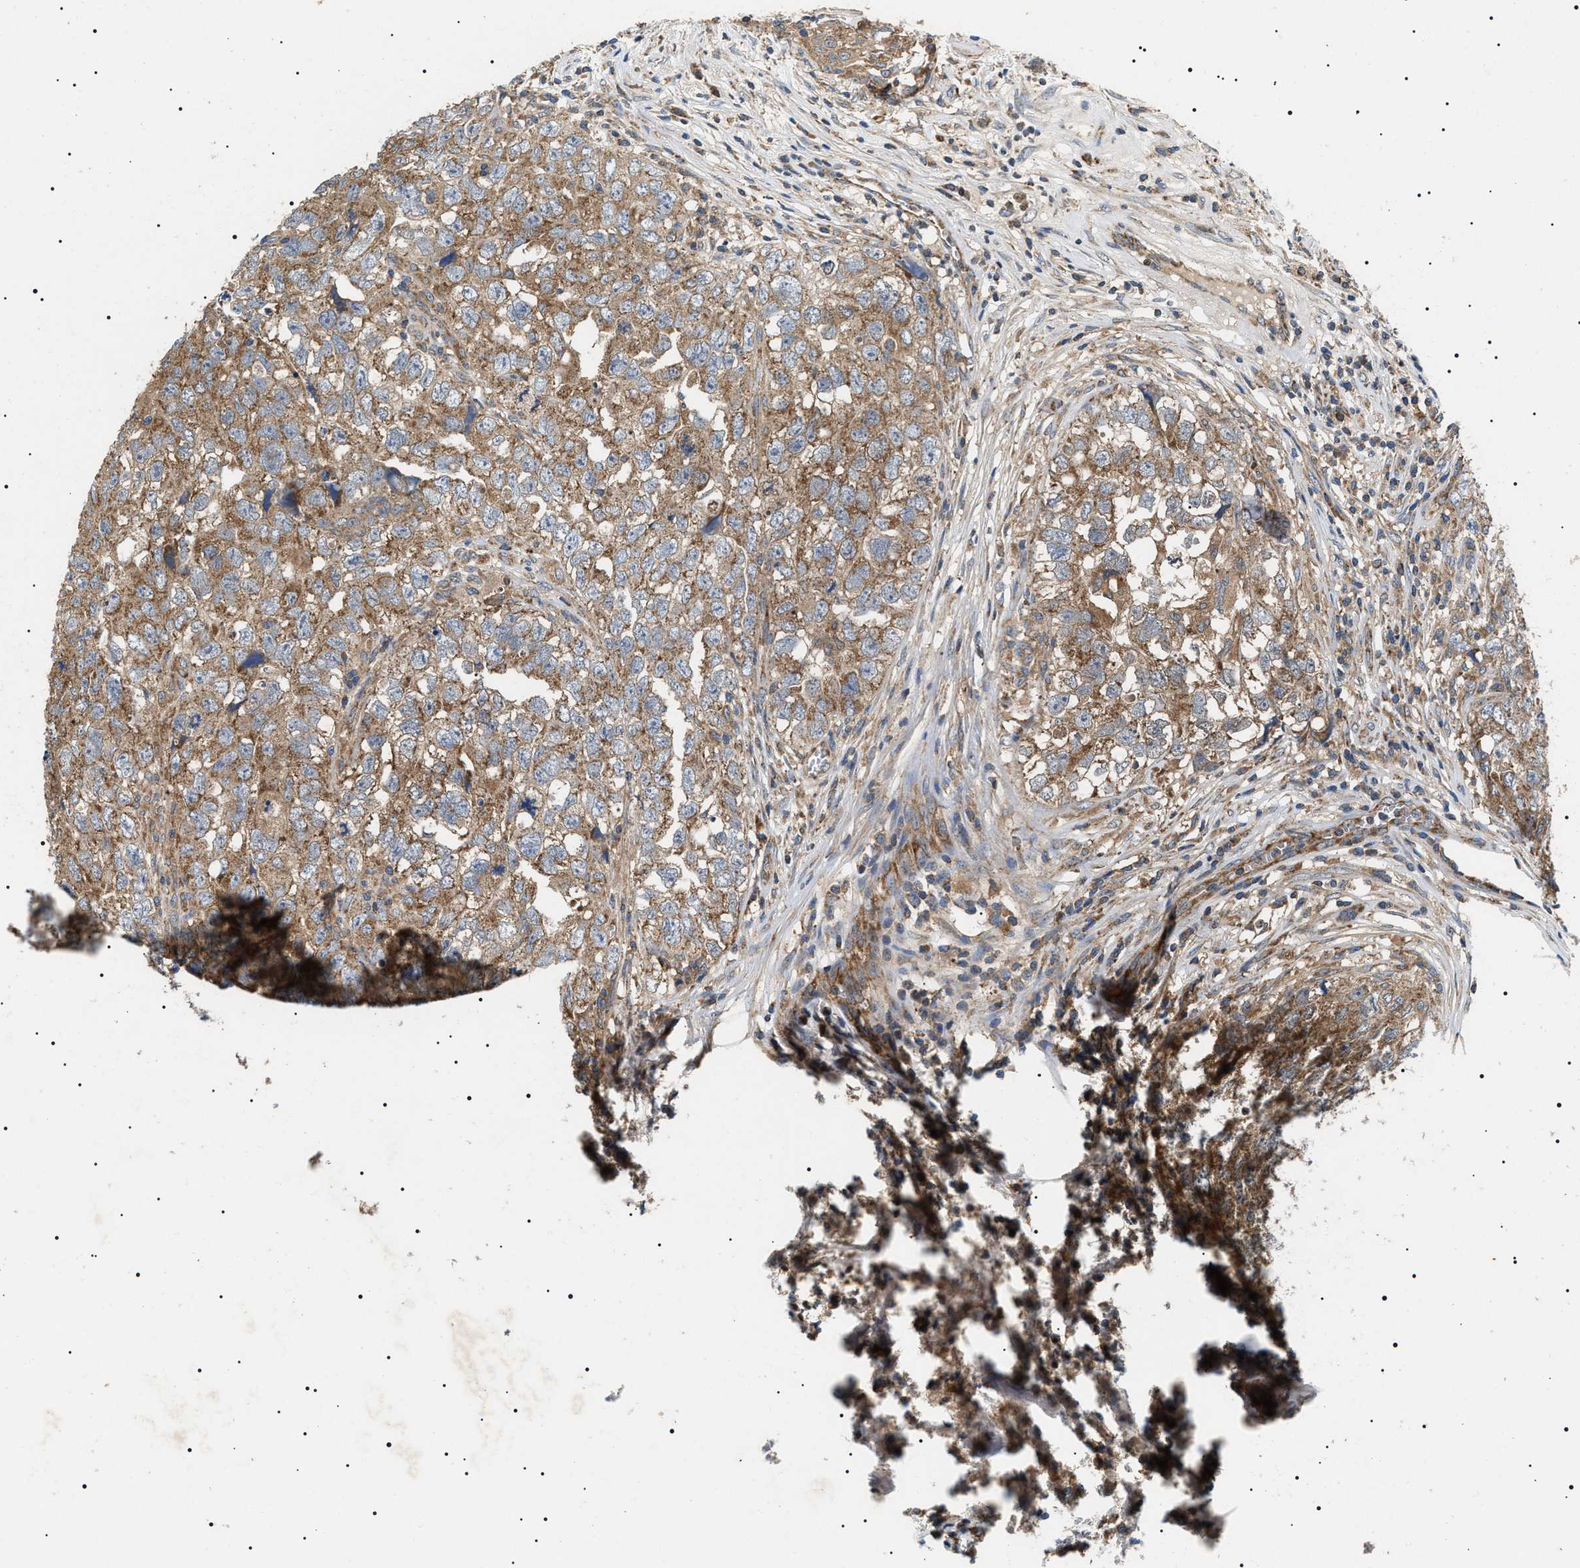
{"staining": {"intensity": "moderate", "quantity": ">75%", "location": "cytoplasmic/membranous"}, "tissue": "testis cancer", "cell_type": "Tumor cells", "image_type": "cancer", "snomed": [{"axis": "morphology", "description": "Seminoma, NOS"}, {"axis": "morphology", "description": "Carcinoma, Embryonal, NOS"}, {"axis": "topography", "description": "Testis"}], "caption": "A medium amount of moderate cytoplasmic/membranous positivity is appreciated in approximately >75% of tumor cells in testis cancer tissue.", "gene": "OXSM", "patient": {"sex": "male", "age": 43}}